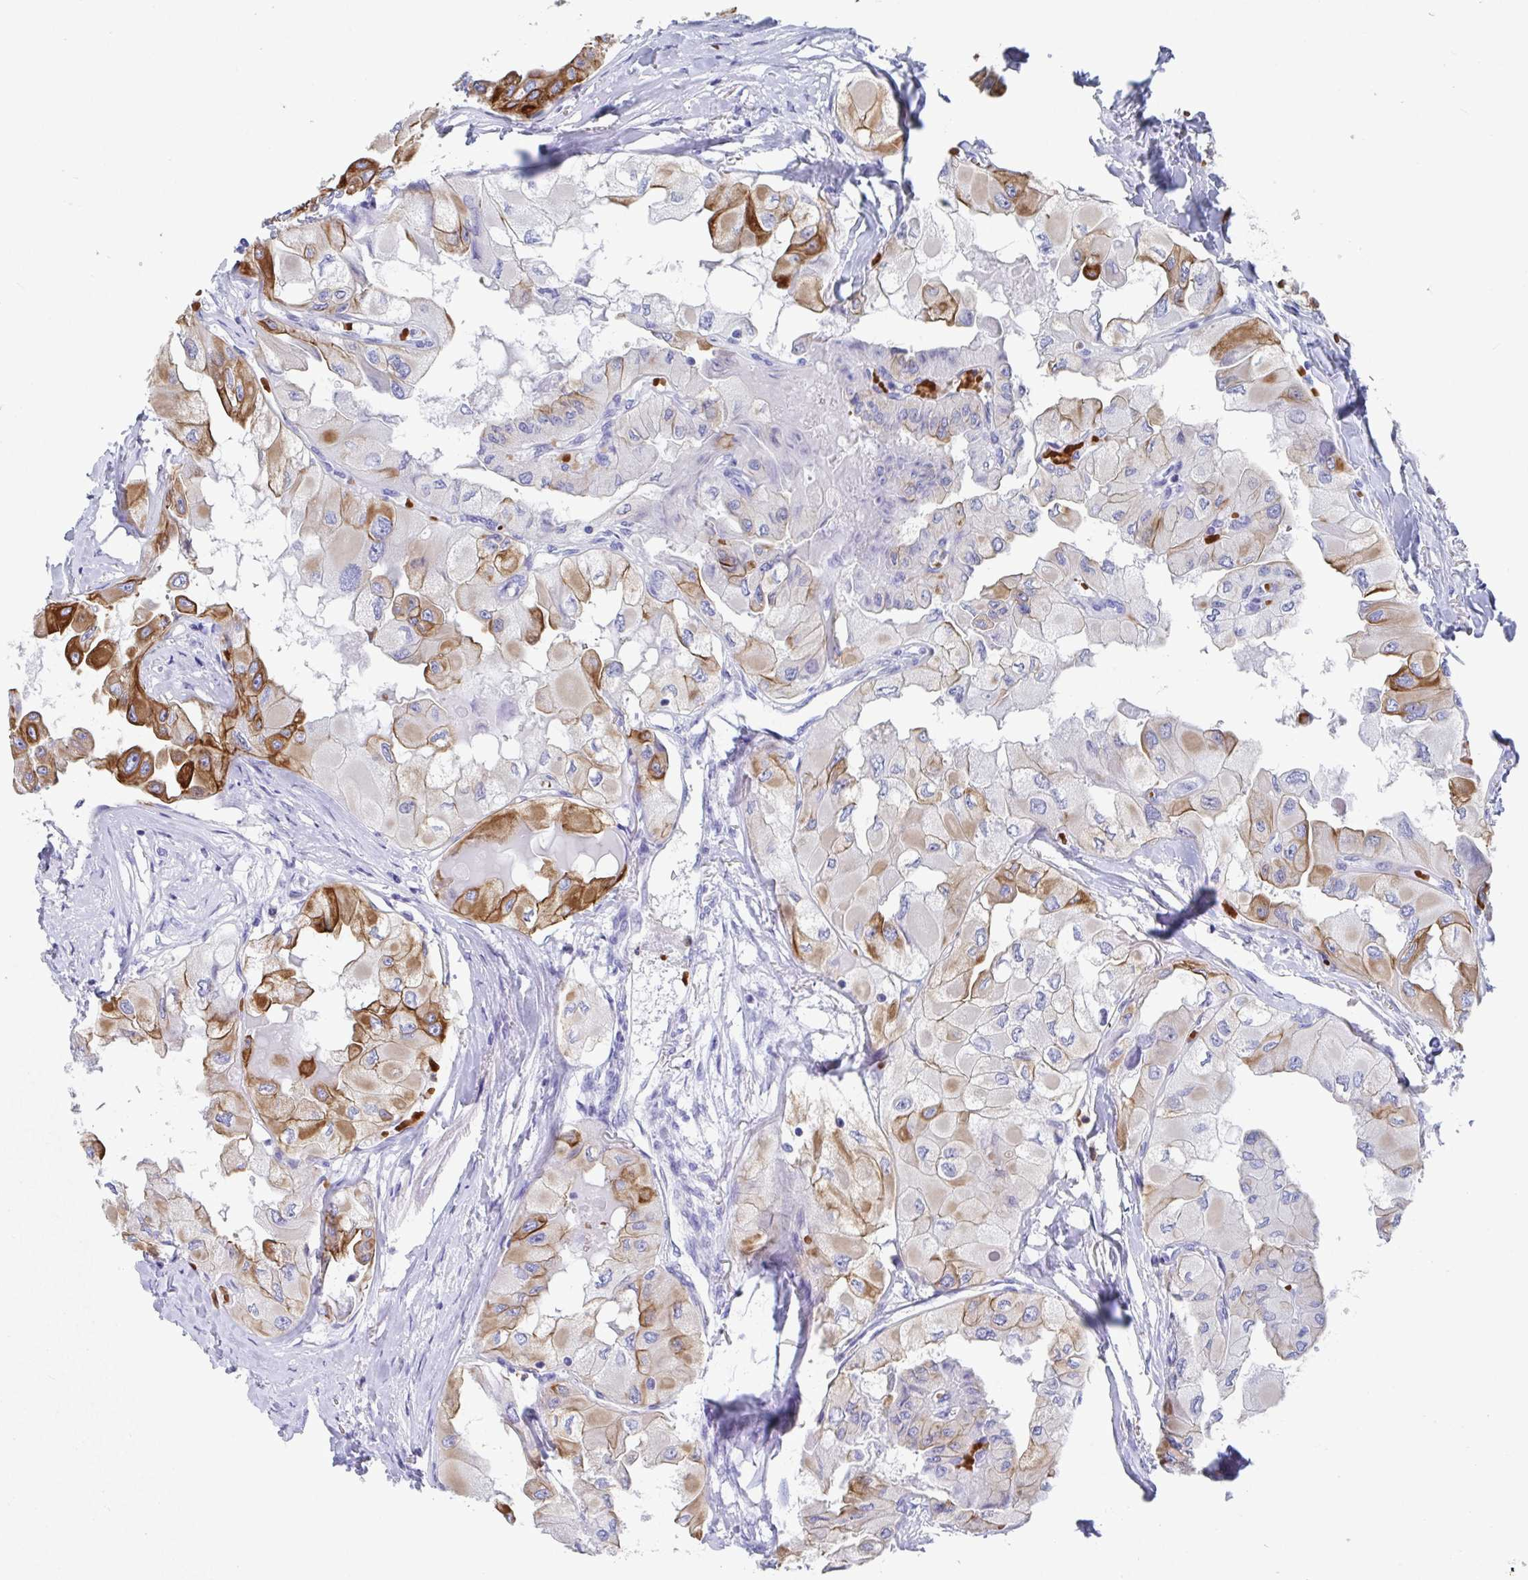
{"staining": {"intensity": "strong", "quantity": "<25%", "location": "cytoplasmic/membranous"}, "tissue": "thyroid cancer", "cell_type": "Tumor cells", "image_type": "cancer", "snomed": [{"axis": "morphology", "description": "Normal tissue, NOS"}, {"axis": "morphology", "description": "Papillary adenocarcinoma, NOS"}, {"axis": "topography", "description": "Thyroid gland"}], "caption": "The immunohistochemical stain shows strong cytoplasmic/membranous positivity in tumor cells of thyroid cancer tissue. Nuclei are stained in blue.", "gene": "CLDN8", "patient": {"sex": "female", "age": 59}}